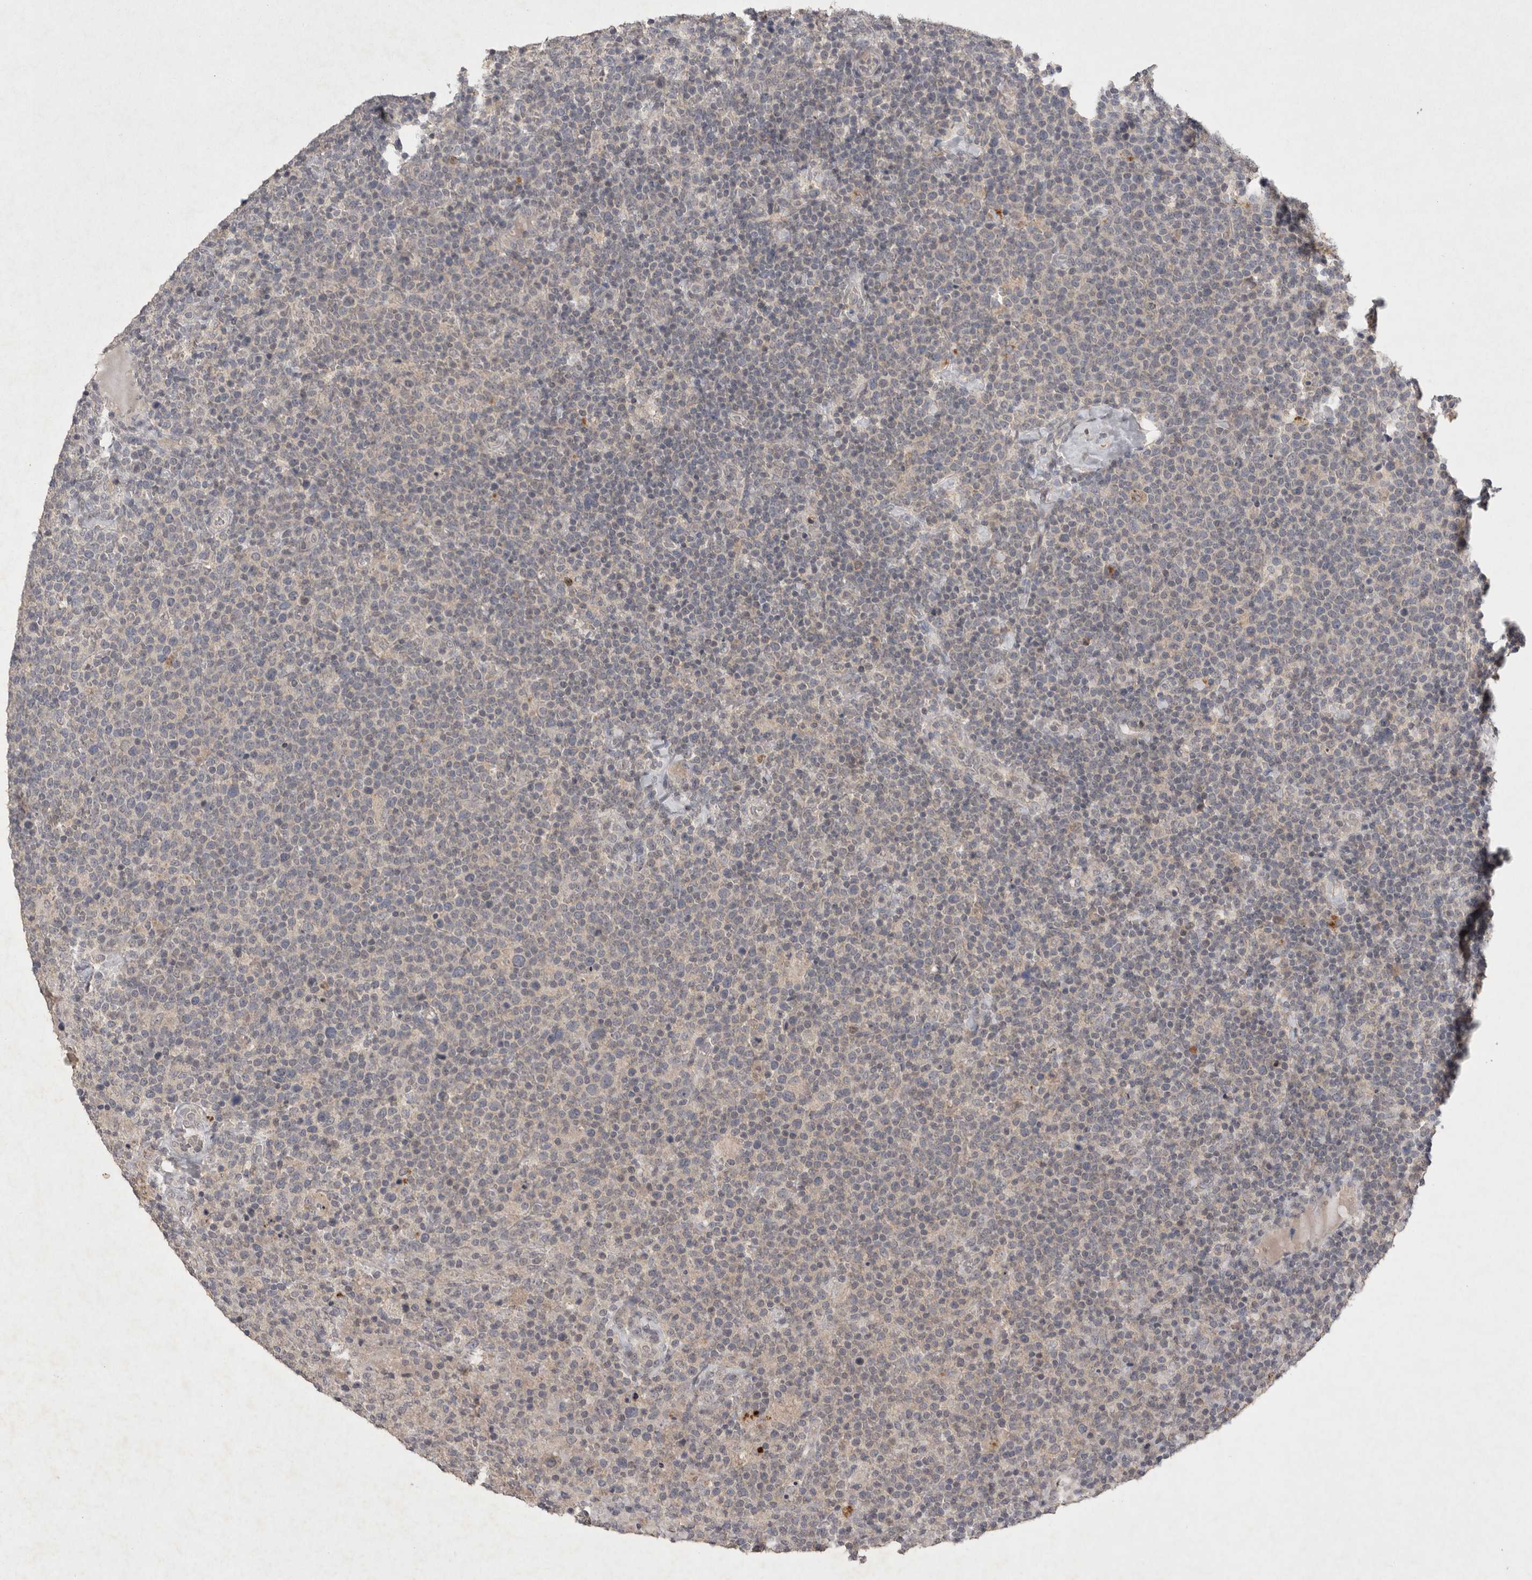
{"staining": {"intensity": "negative", "quantity": "none", "location": "none"}, "tissue": "lymphoma", "cell_type": "Tumor cells", "image_type": "cancer", "snomed": [{"axis": "morphology", "description": "Malignant lymphoma, non-Hodgkin's type, High grade"}, {"axis": "topography", "description": "Lymph node"}], "caption": "This is an immunohistochemistry photomicrograph of lymphoma. There is no positivity in tumor cells.", "gene": "APLNR", "patient": {"sex": "male", "age": 61}}